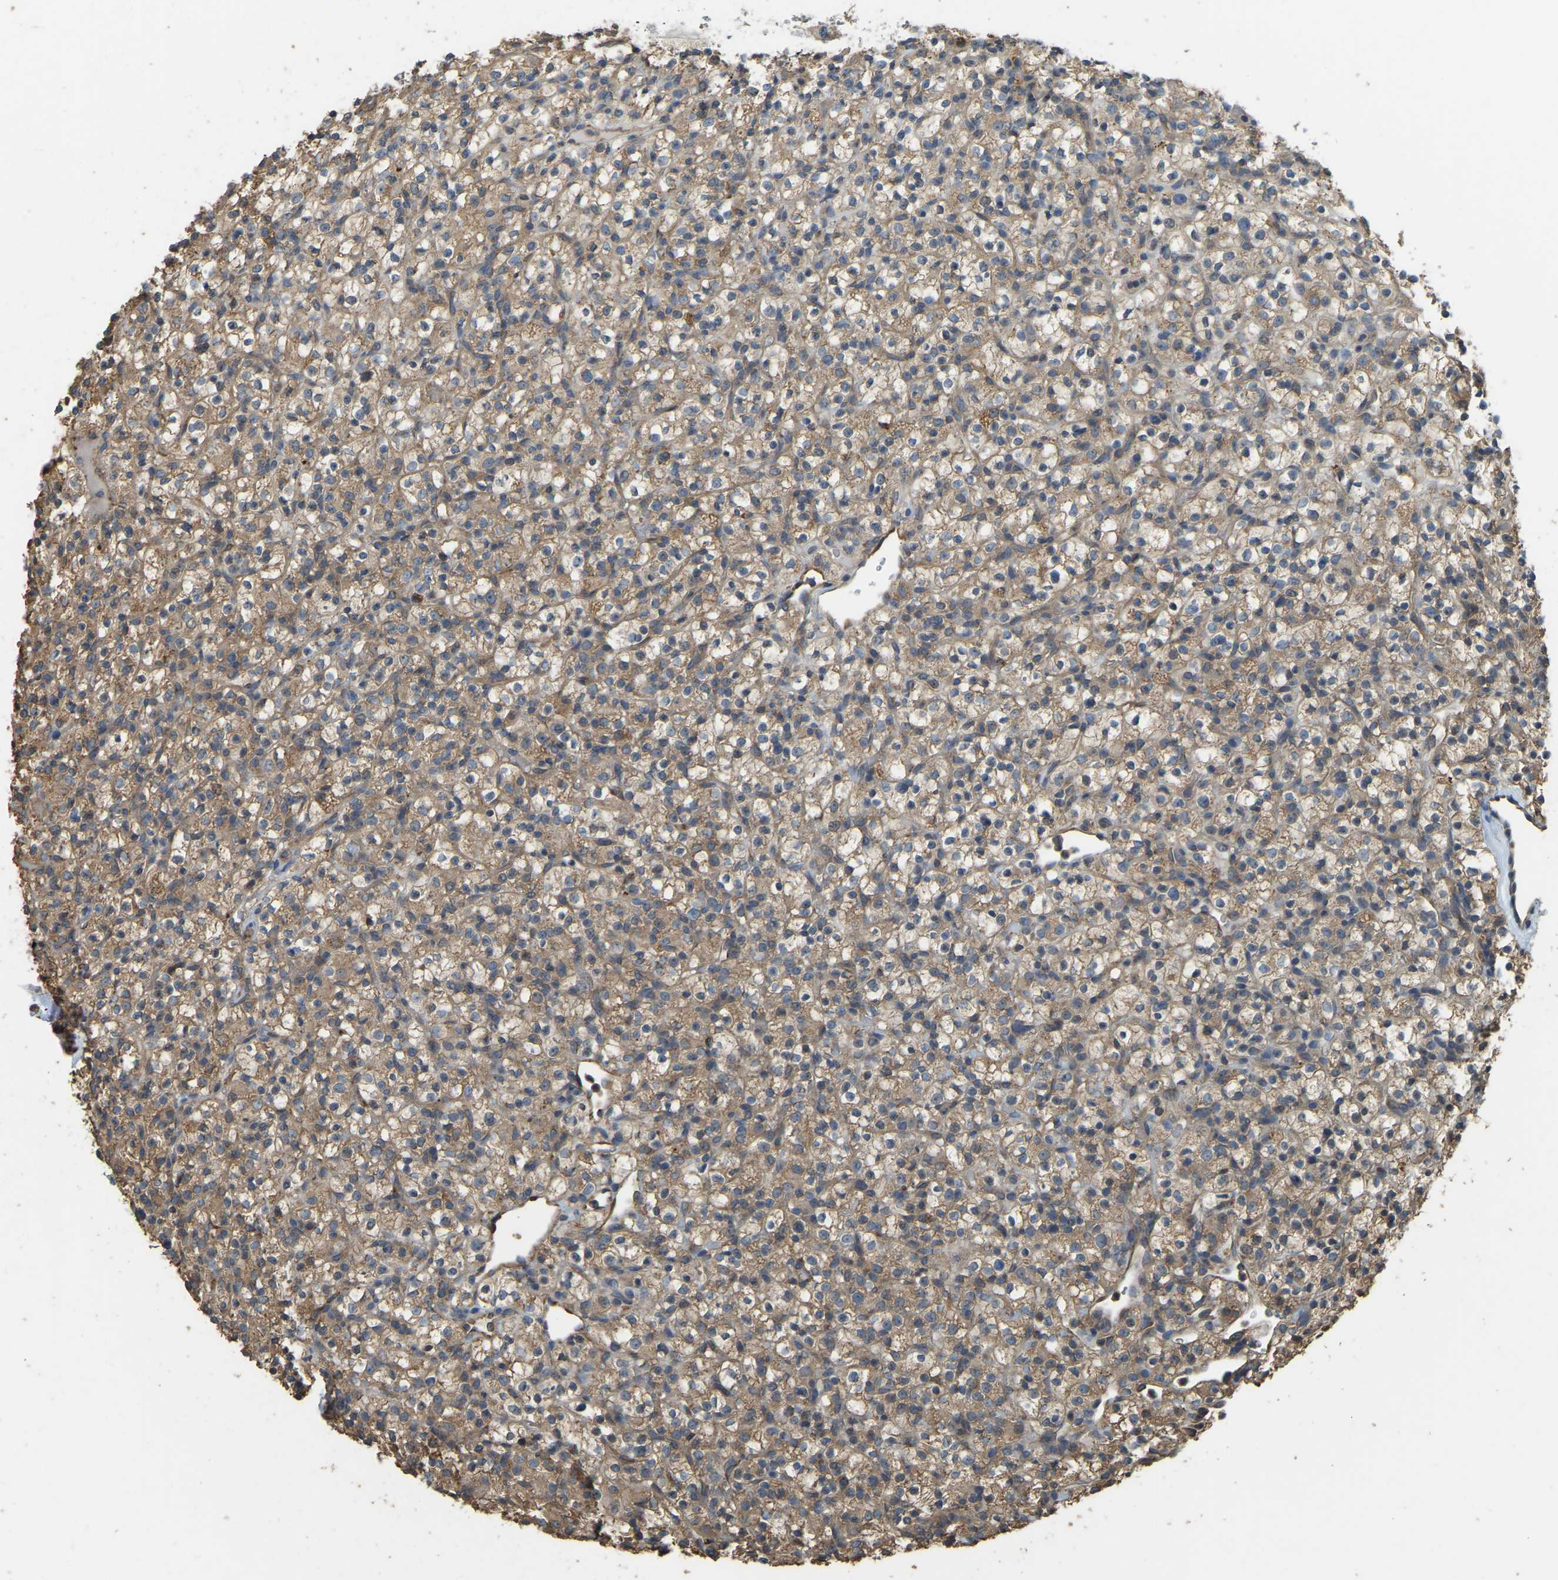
{"staining": {"intensity": "moderate", "quantity": ">75%", "location": "cytoplasmic/membranous"}, "tissue": "renal cancer", "cell_type": "Tumor cells", "image_type": "cancer", "snomed": [{"axis": "morphology", "description": "Normal tissue, NOS"}, {"axis": "morphology", "description": "Adenocarcinoma, NOS"}, {"axis": "topography", "description": "Kidney"}], "caption": "An image of renal cancer (adenocarcinoma) stained for a protein reveals moderate cytoplasmic/membranous brown staining in tumor cells.", "gene": "GNG2", "patient": {"sex": "female", "age": 72}}